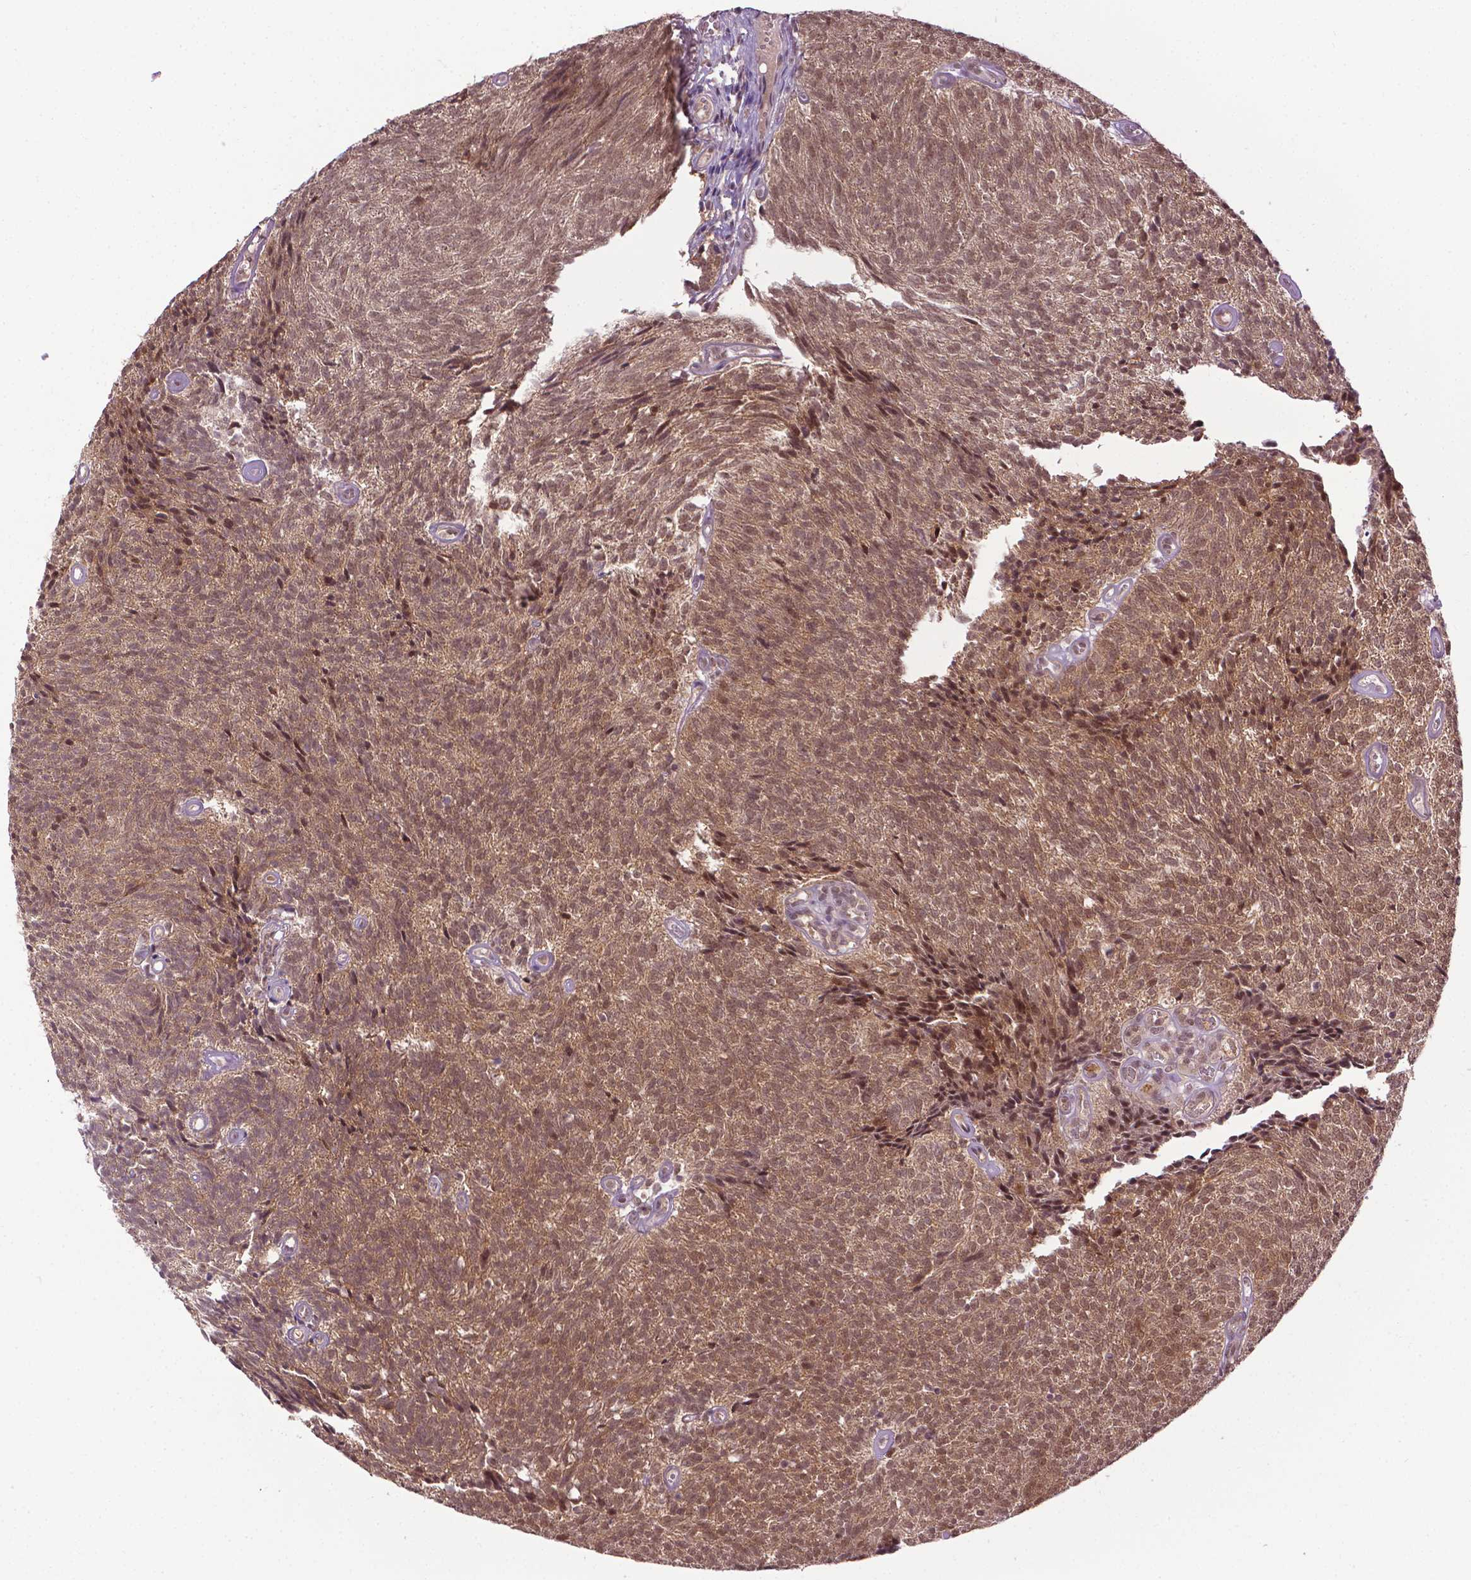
{"staining": {"intensity": "moderate", "quantity": ">75%", "location": "nuclear"}, "tissue": "urothelial cancer", "cell_type": "Tumor cells", "image_type": "cancer", "snomed": [{"axis": "morphology", "description": "Urothelial carcinoma, Low grade"}, {"axis": "topography", "description": "Urinary bladder"}], "caption": "Immunohistochemical staining of urothelial carcinoma (low-grade) displays medium levels of moderate nuclear protein positivity in about >75% of tumor cells.", "gene": "UBQLN4", "patient": {"sex": "male", "age": 77}}